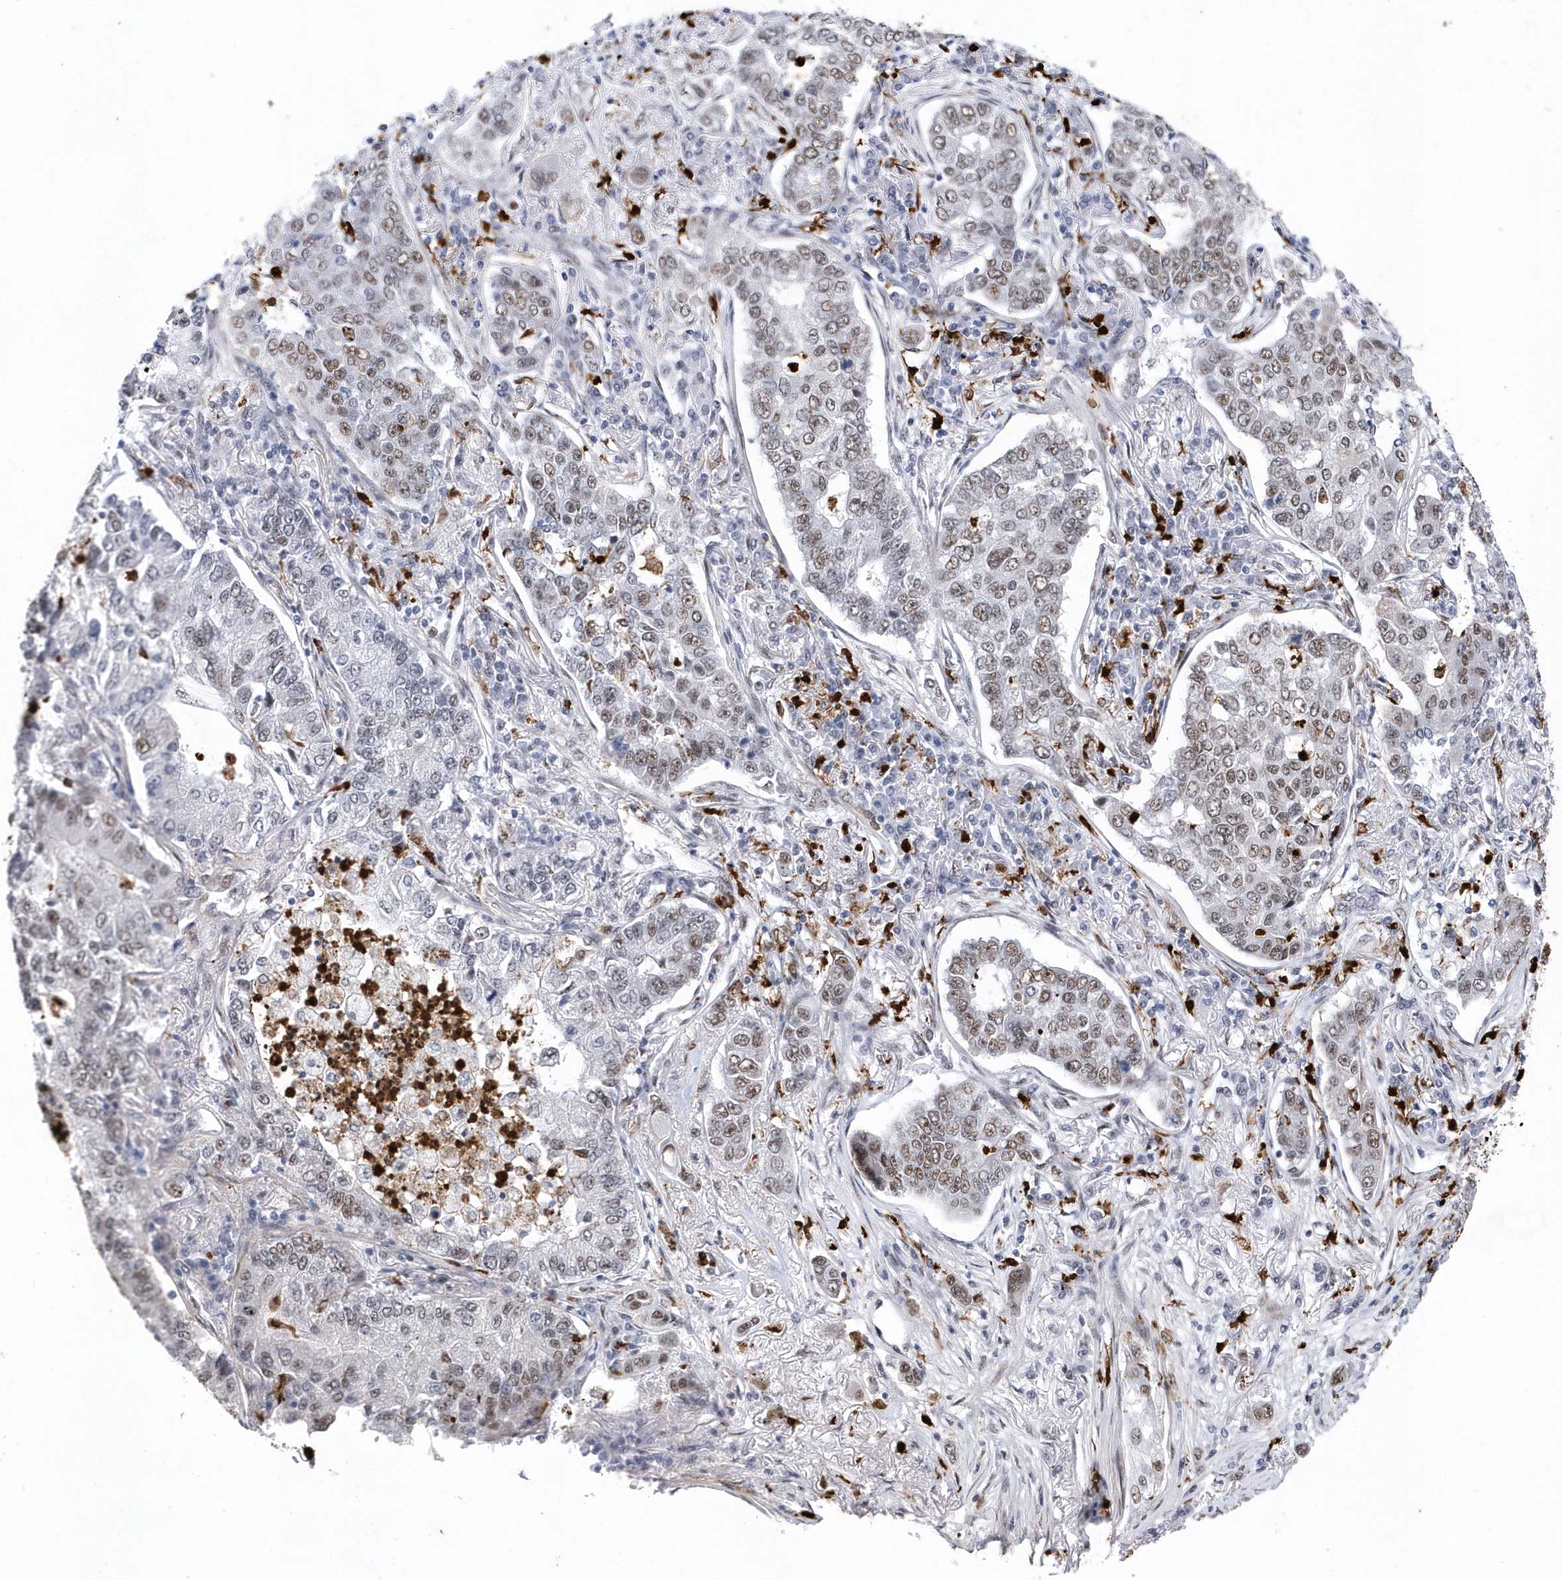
{"staining": {"intensity": "moderate", "quantity": "25%-75%", "location": "nuclear"}, "tissue": "lung cancer", "cell_type": "Tumor cells", "image_type": "cancer", "snomed": [{"axis": "morphology", "description": "Adenocarcinoma, NOS"}, {"axis": "topography", "description": "Lung"}], "caption": "The immunohistochemical stain shows moderate nuclear expression in tumor cells of adenocarcinoma (lung) tissue. Using DAB (3,3'-diaminobenzidine) (brown) and hematoxylin (blue) stains, captured at high magnification using brightfield microscopy.", "gene": "RPP30", "patient": {"sex": "male", "age": 49}}